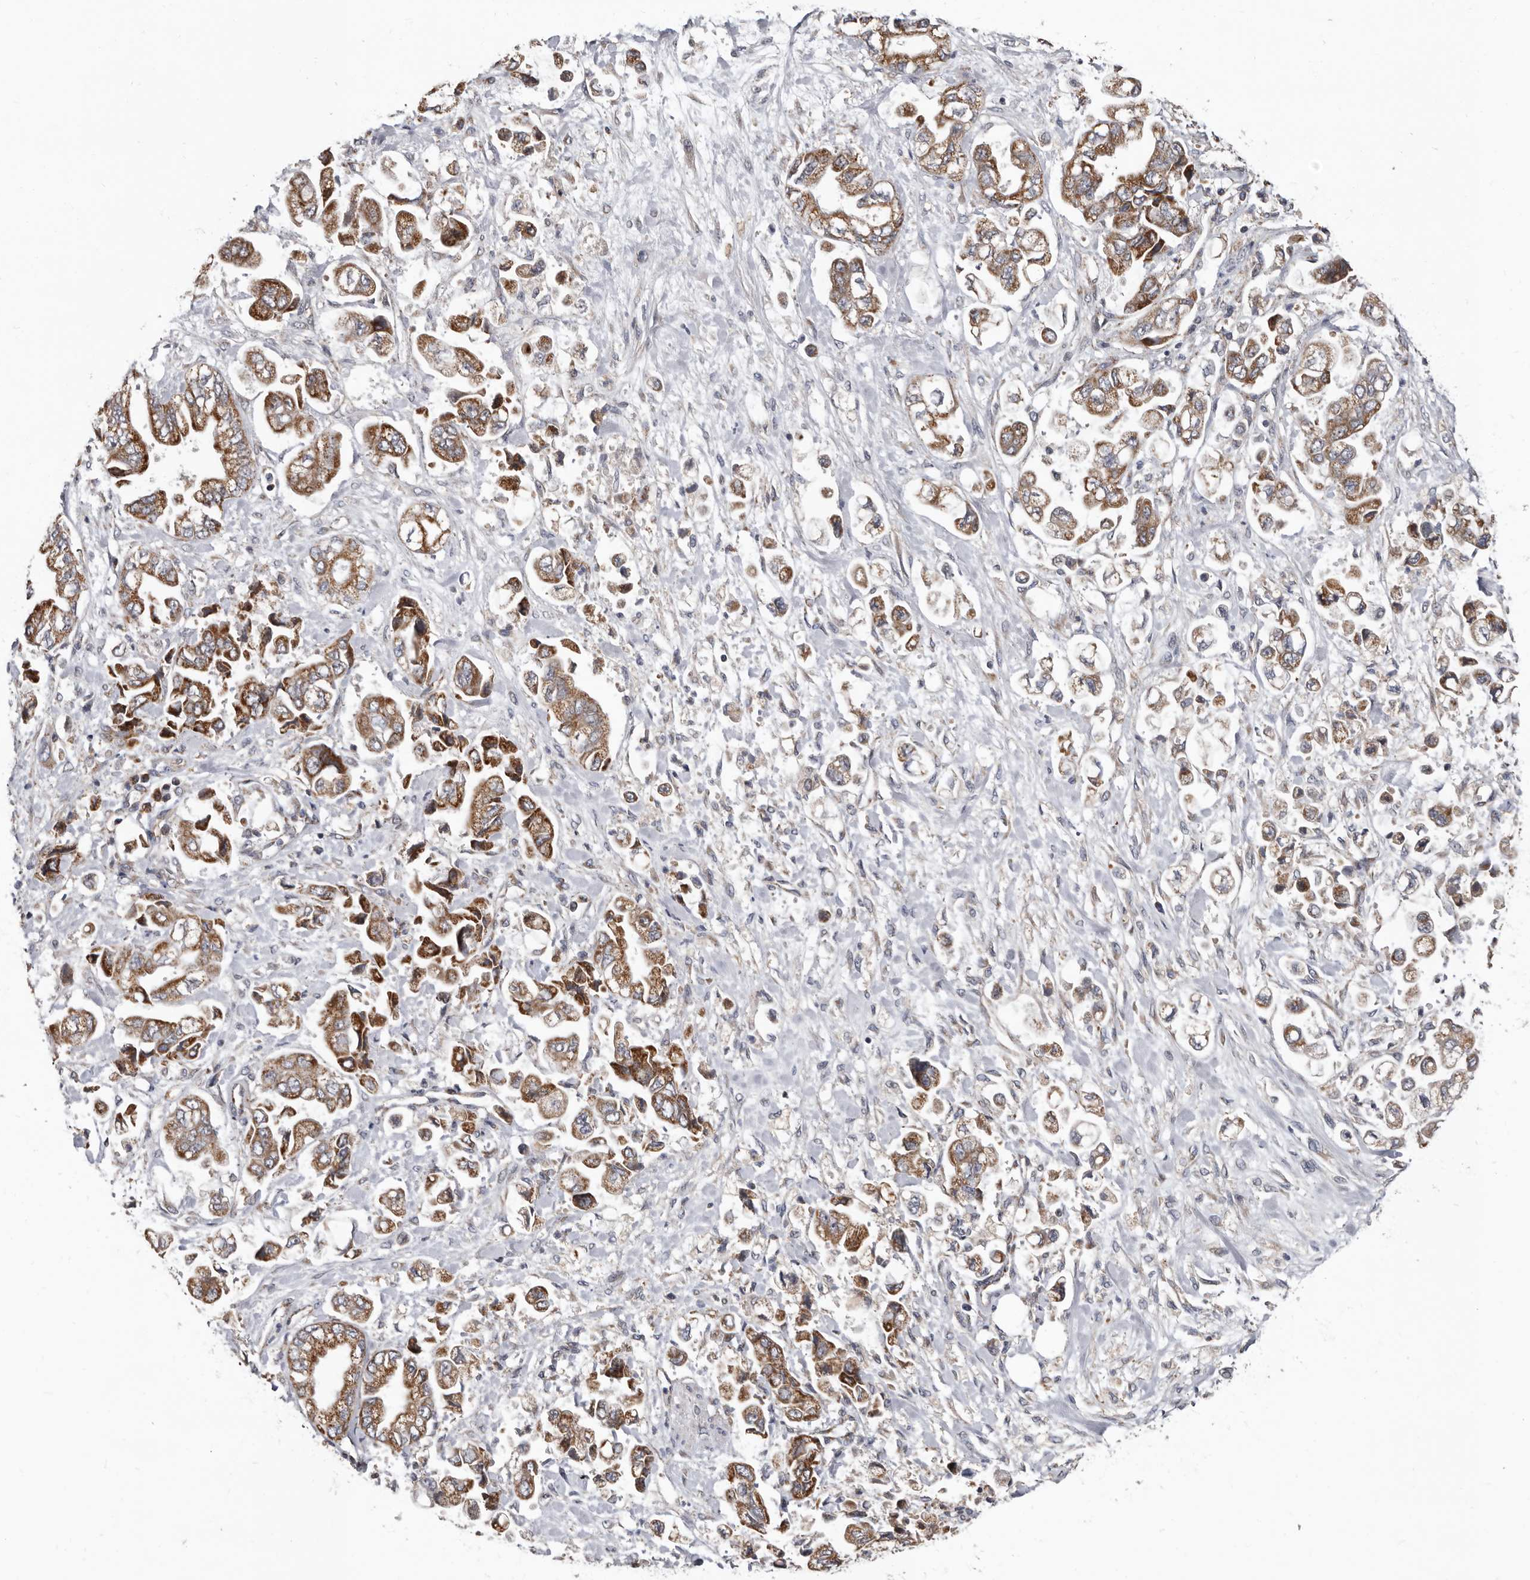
{"staining": {"intensity": "moderate", "quantity": ">75%", "location": "cytoplasmic/membranous"}, "tissue": "stomach cancer", "cell_type": "Tumor cells", "image_type": "cancer", "snomed": [{"axis": "morphology", "description": "Normal tissue, NOS"}, {"axis": "morphology", "description": "Adenocarcinoma, NOS"}, {"axis": "topography", "description": "Stomach"}], "caption": "Moderate cytoplasmic/membranous protein staining is appreciated in approximately >75% of tumor cells in adenocarcinoma (stomach).", "gene": "MRPL18", "patient": {"sex": "male", "age": 62}}